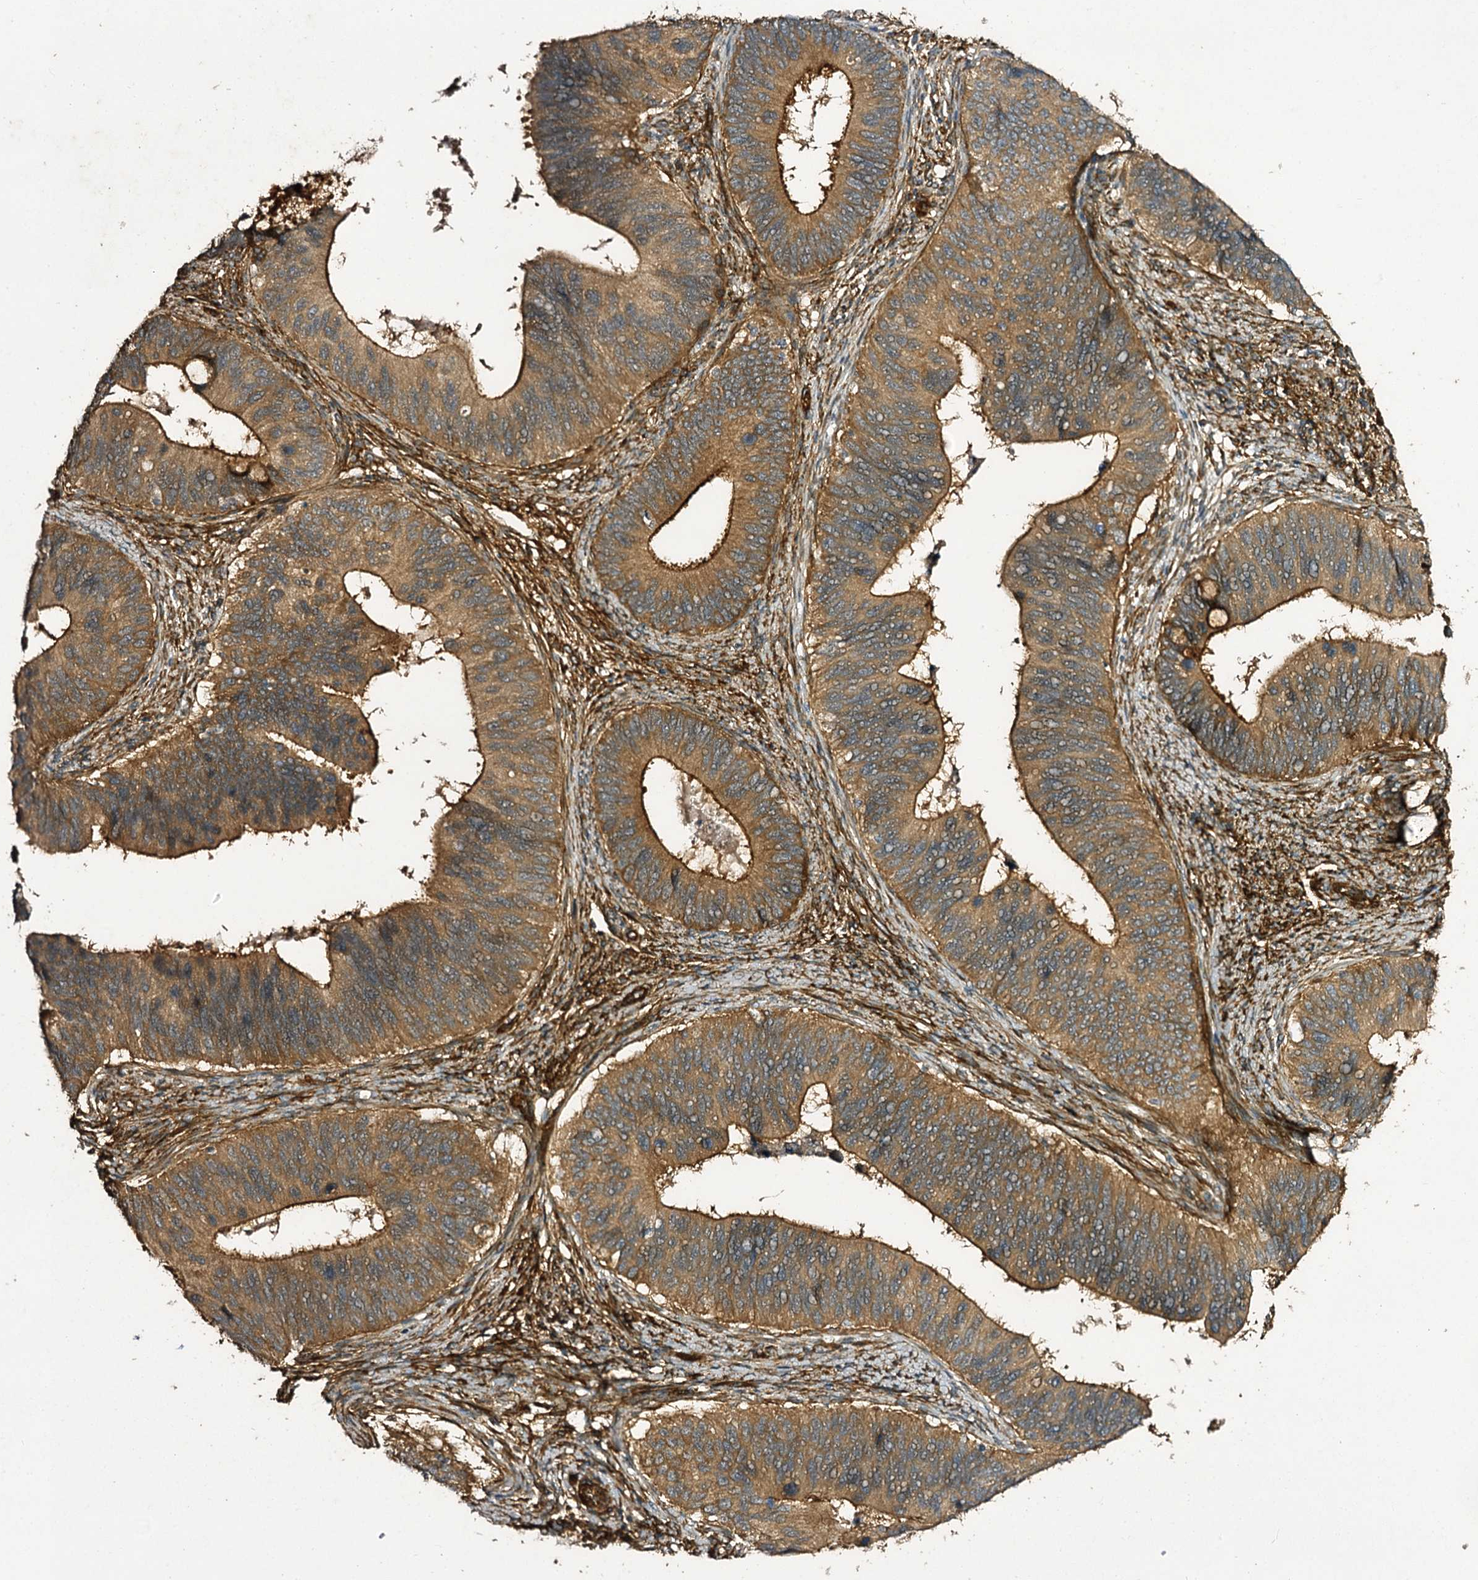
{"staining": {"intensity": "strong", "quantity": "25%-75%", "location": "cytoplasmic/membranous"}, "tissue": "cervical cancer", "cell_type": "Tumor cells", "image_type": "cancer", "snomed": [{"axis": "morphology", "description": "Adenocarcinoma, NOS"}, {"axis": "topography", "description": "Cervix"}], "caption": "Protein expression analysis of cervical cancer demonstrates strong cytoplasmic/membranous staining in about 25%-75% of tumor cells.", "gene": "MYO1C", "patient": {"sex": "female", "age": 42}}